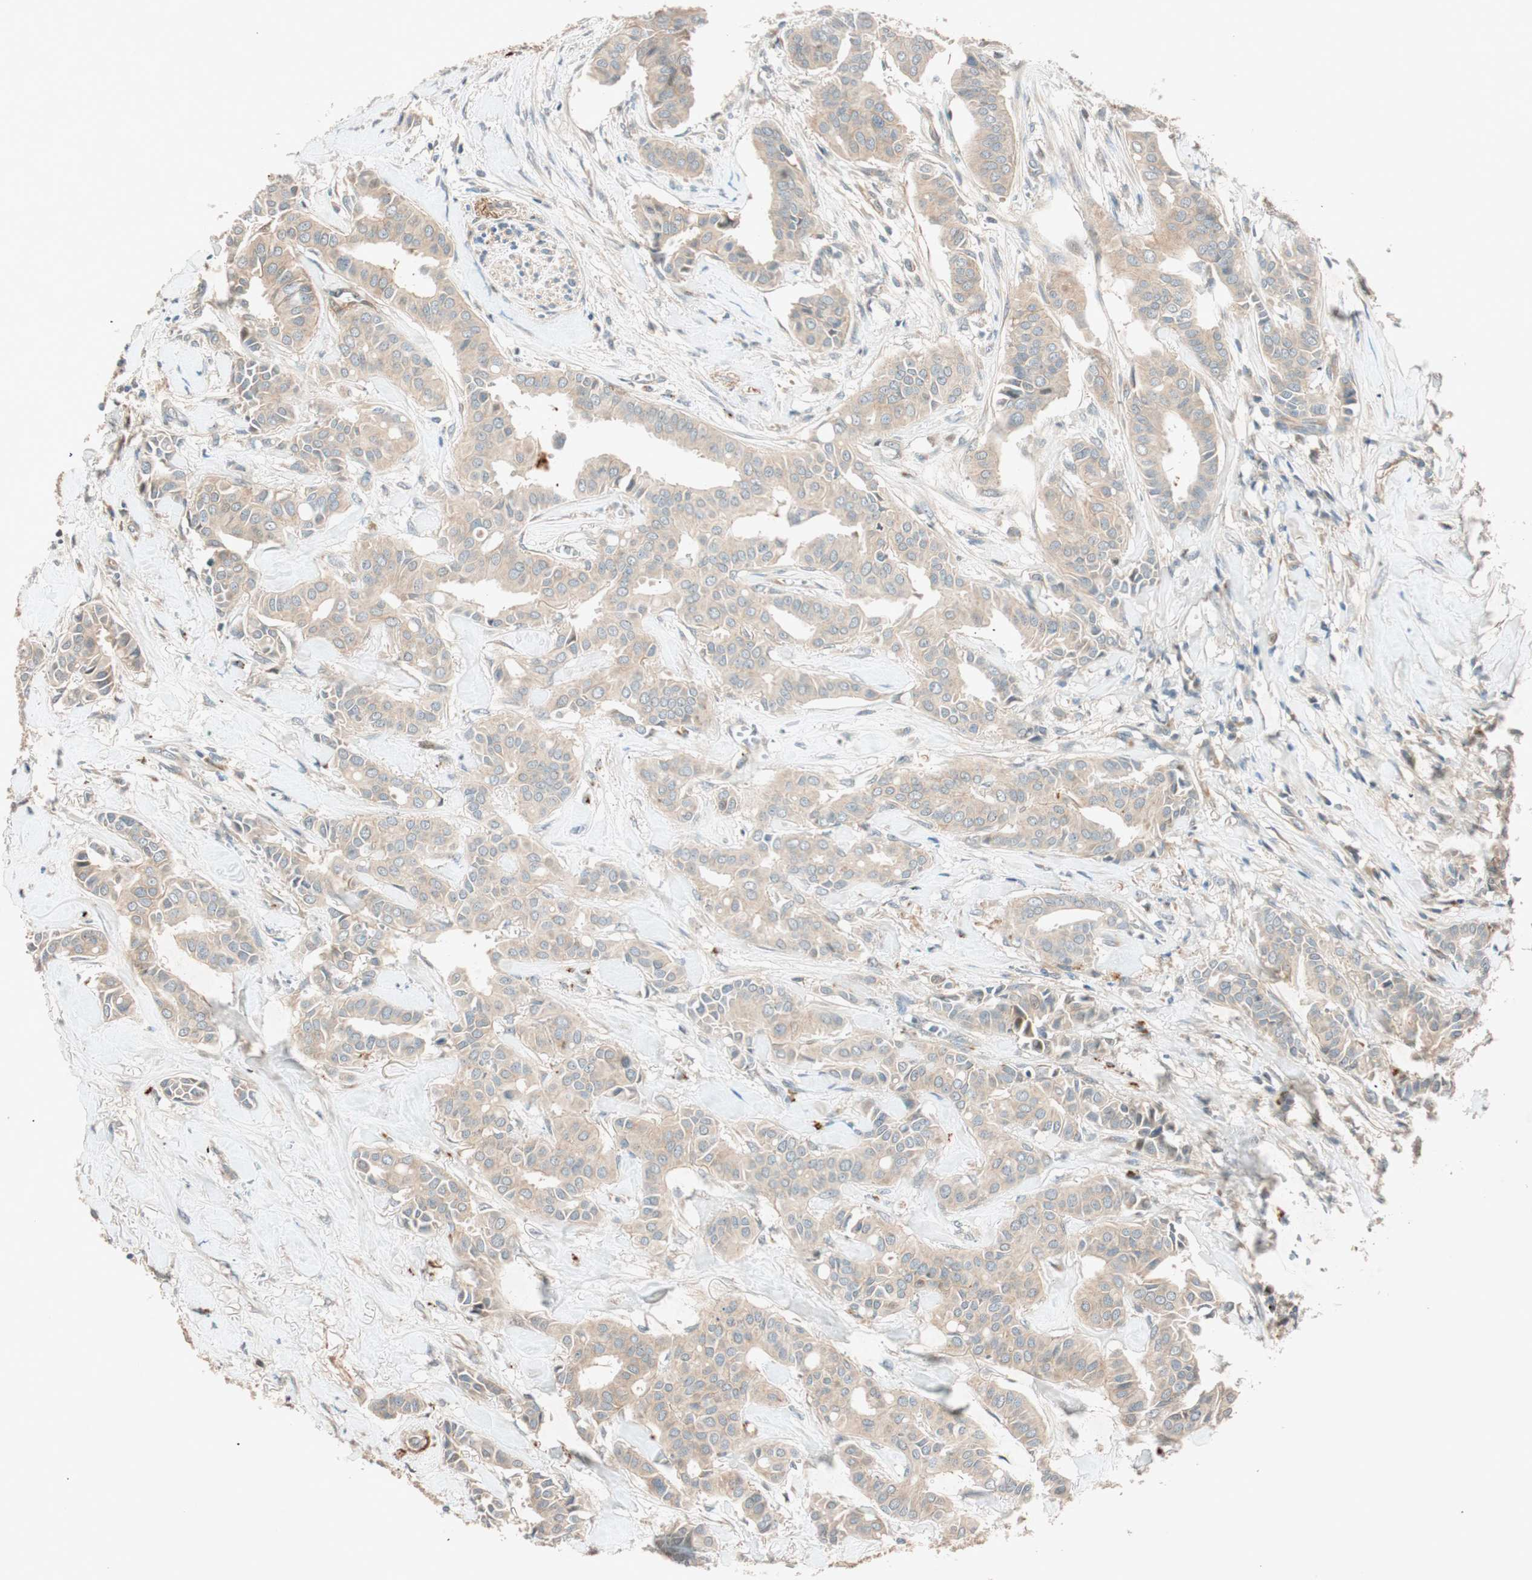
{"staining": {"intensity": "weak", "quantity": ">75%", "location": "cytoplasmic/membranous"}, "tissue": "head and neck cancer", "cell_type": "Tumor cells", "image_type": "cancer", "snomed": [{"axis": "morphology", "description": "Adenocarcinoma, NOS"}, {"axis": "topography", "description": "Salivary gland"}, {"axis": "topography", "description": "Head-Neck"}], "caption": "Brown immunohistochemical staining in human adenocarcinoma (head and neck) reveals weak cytoplasmic/membranous expression in approximately >75% of tumor cells. Nuclei are stained in blue.", "gene": "EPHA6", "patient": {"sex": "female", "age": 59}}